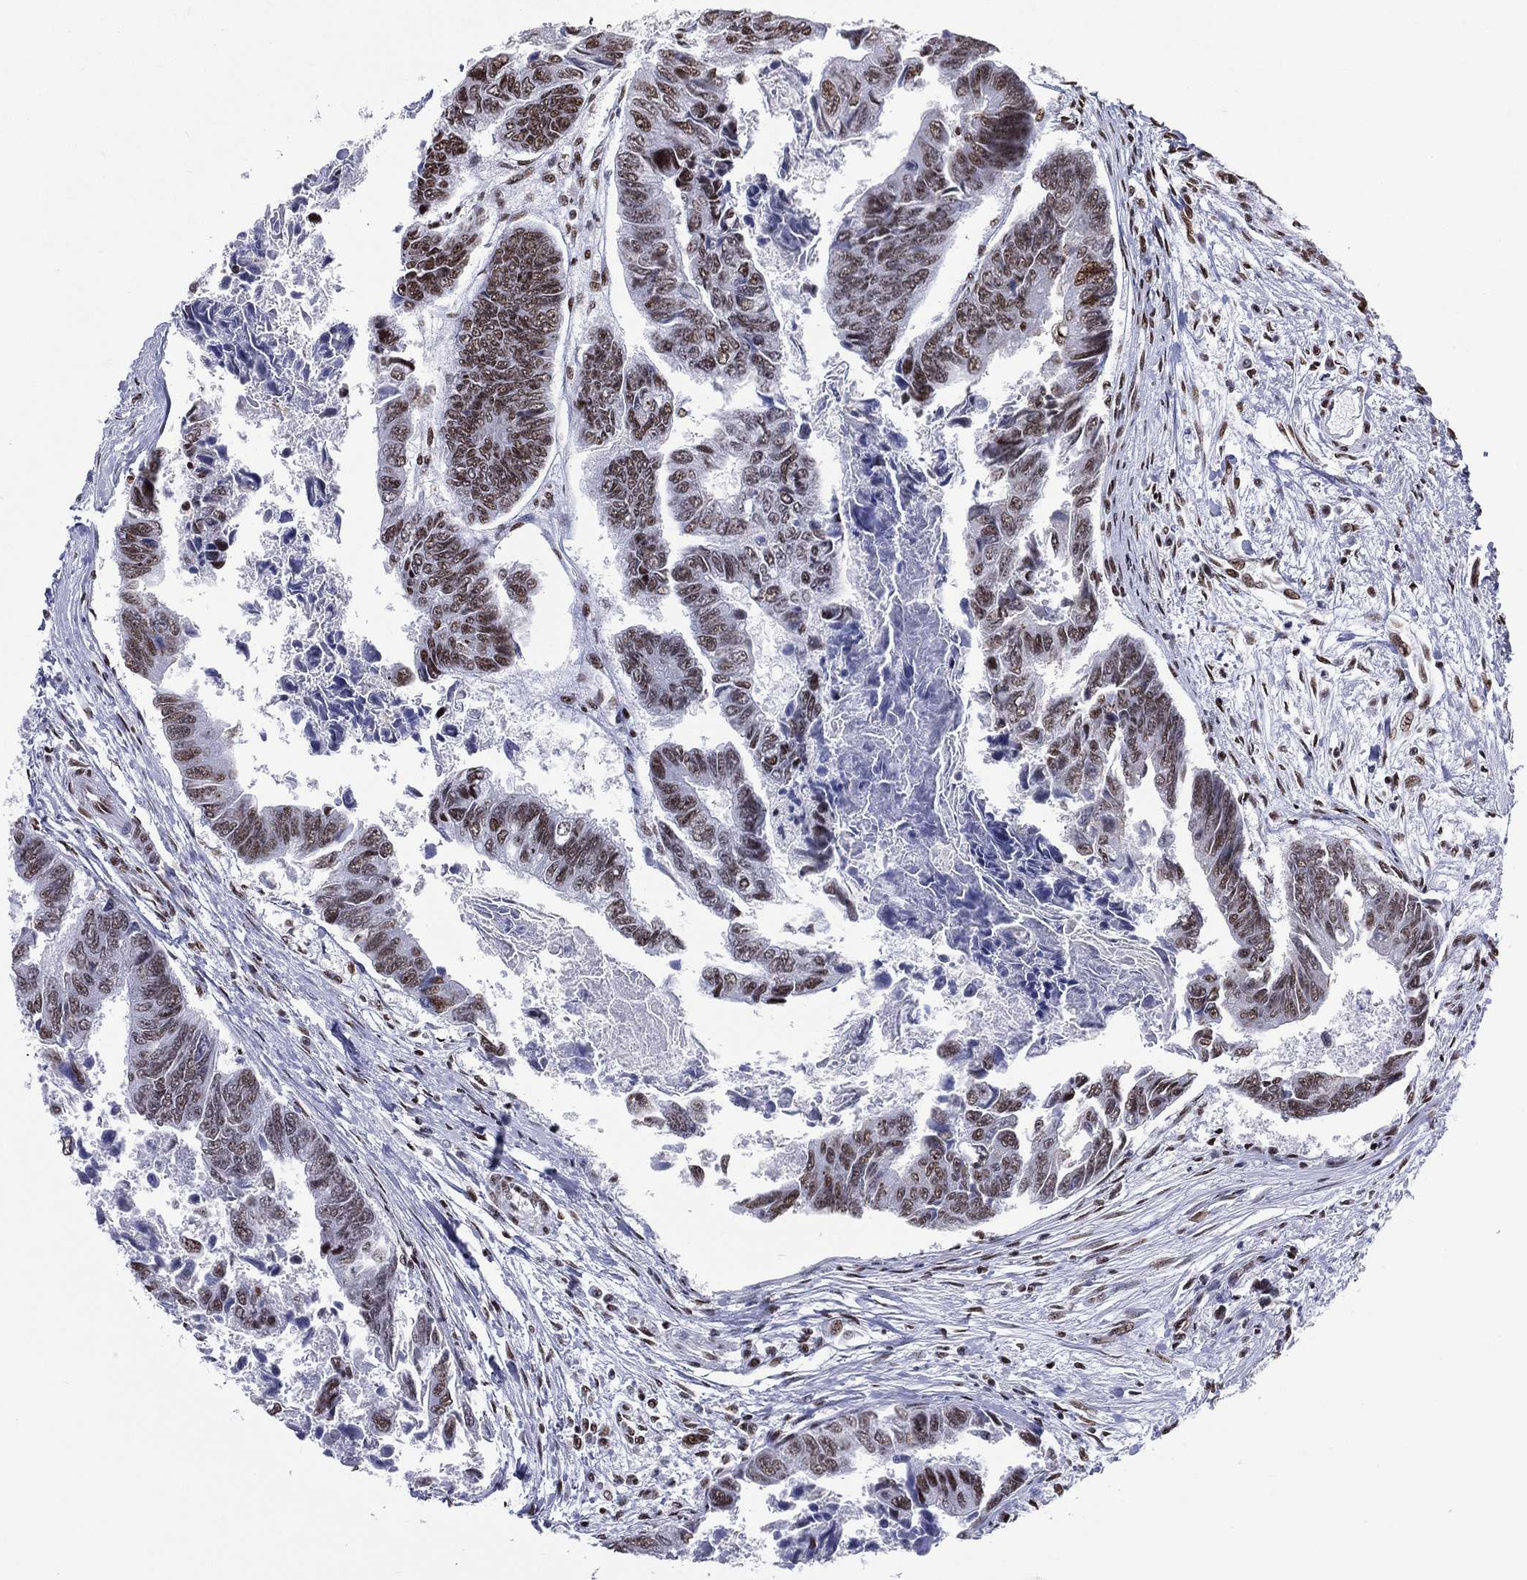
{"staining": {"intensity": "moderate", "quantity": ">75%", "location": "nuclear"}, "tissue": "colorectal cancer", "cell_type": "Tumor cells", "image_type": "cancer", "snomed": [{"axis": "morphology", "description": "Adenocarcinoma, NOS"}, {"axis": "topography", "description": "Colon"}], "caption": "Immunohistochemical staining of human adenocarcinoma (colorectal) demonstrates moderate nuclear protein staining in approximately >75% of tumor cells. The staining was performed using DAB, with brown indicating positive protein expression. Nuclei are stained blue with hematoxylin.", "gene": "ZNF7", "patient": {"sex": "female", "age": 65}}